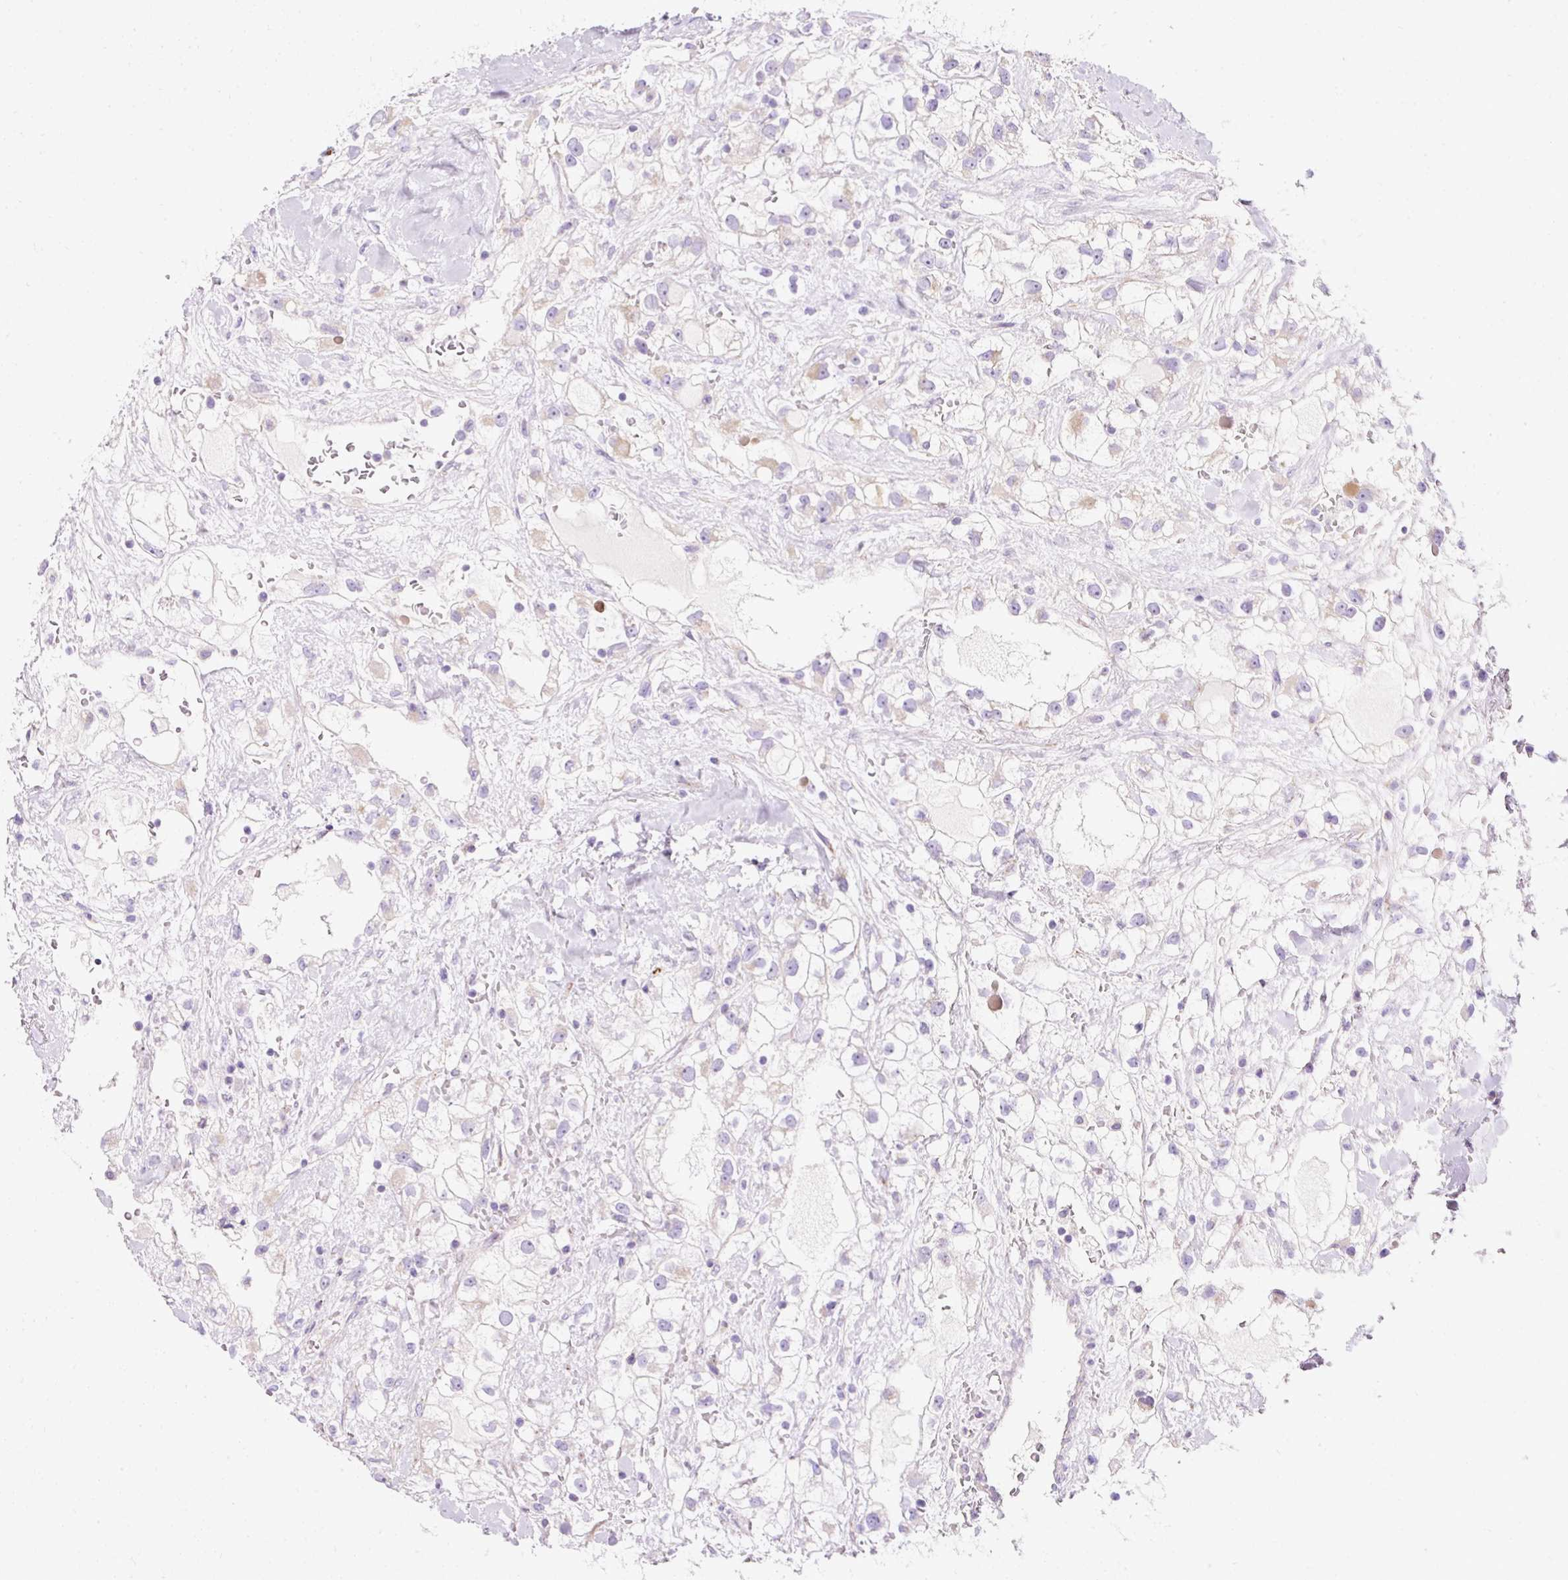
{"staining": {"intensity": "weak", "quantity": "<25%", "location": "cytoplasmic/membranous"}, "tissue": "renal cancer", "cell_type": "Tumor cells", "image_type": "cancer", "snomed": [{"axis": "morphology", "description": "Adenocarcinoma, NOS"}, {"axis": "topography", "description": "Kidney"}], "caption": "IHC of human renal adenocarcinoma shows no expression in tumor cells.", "gene": "PLPP2", "patient": {"sex": "male", "age": 59}}